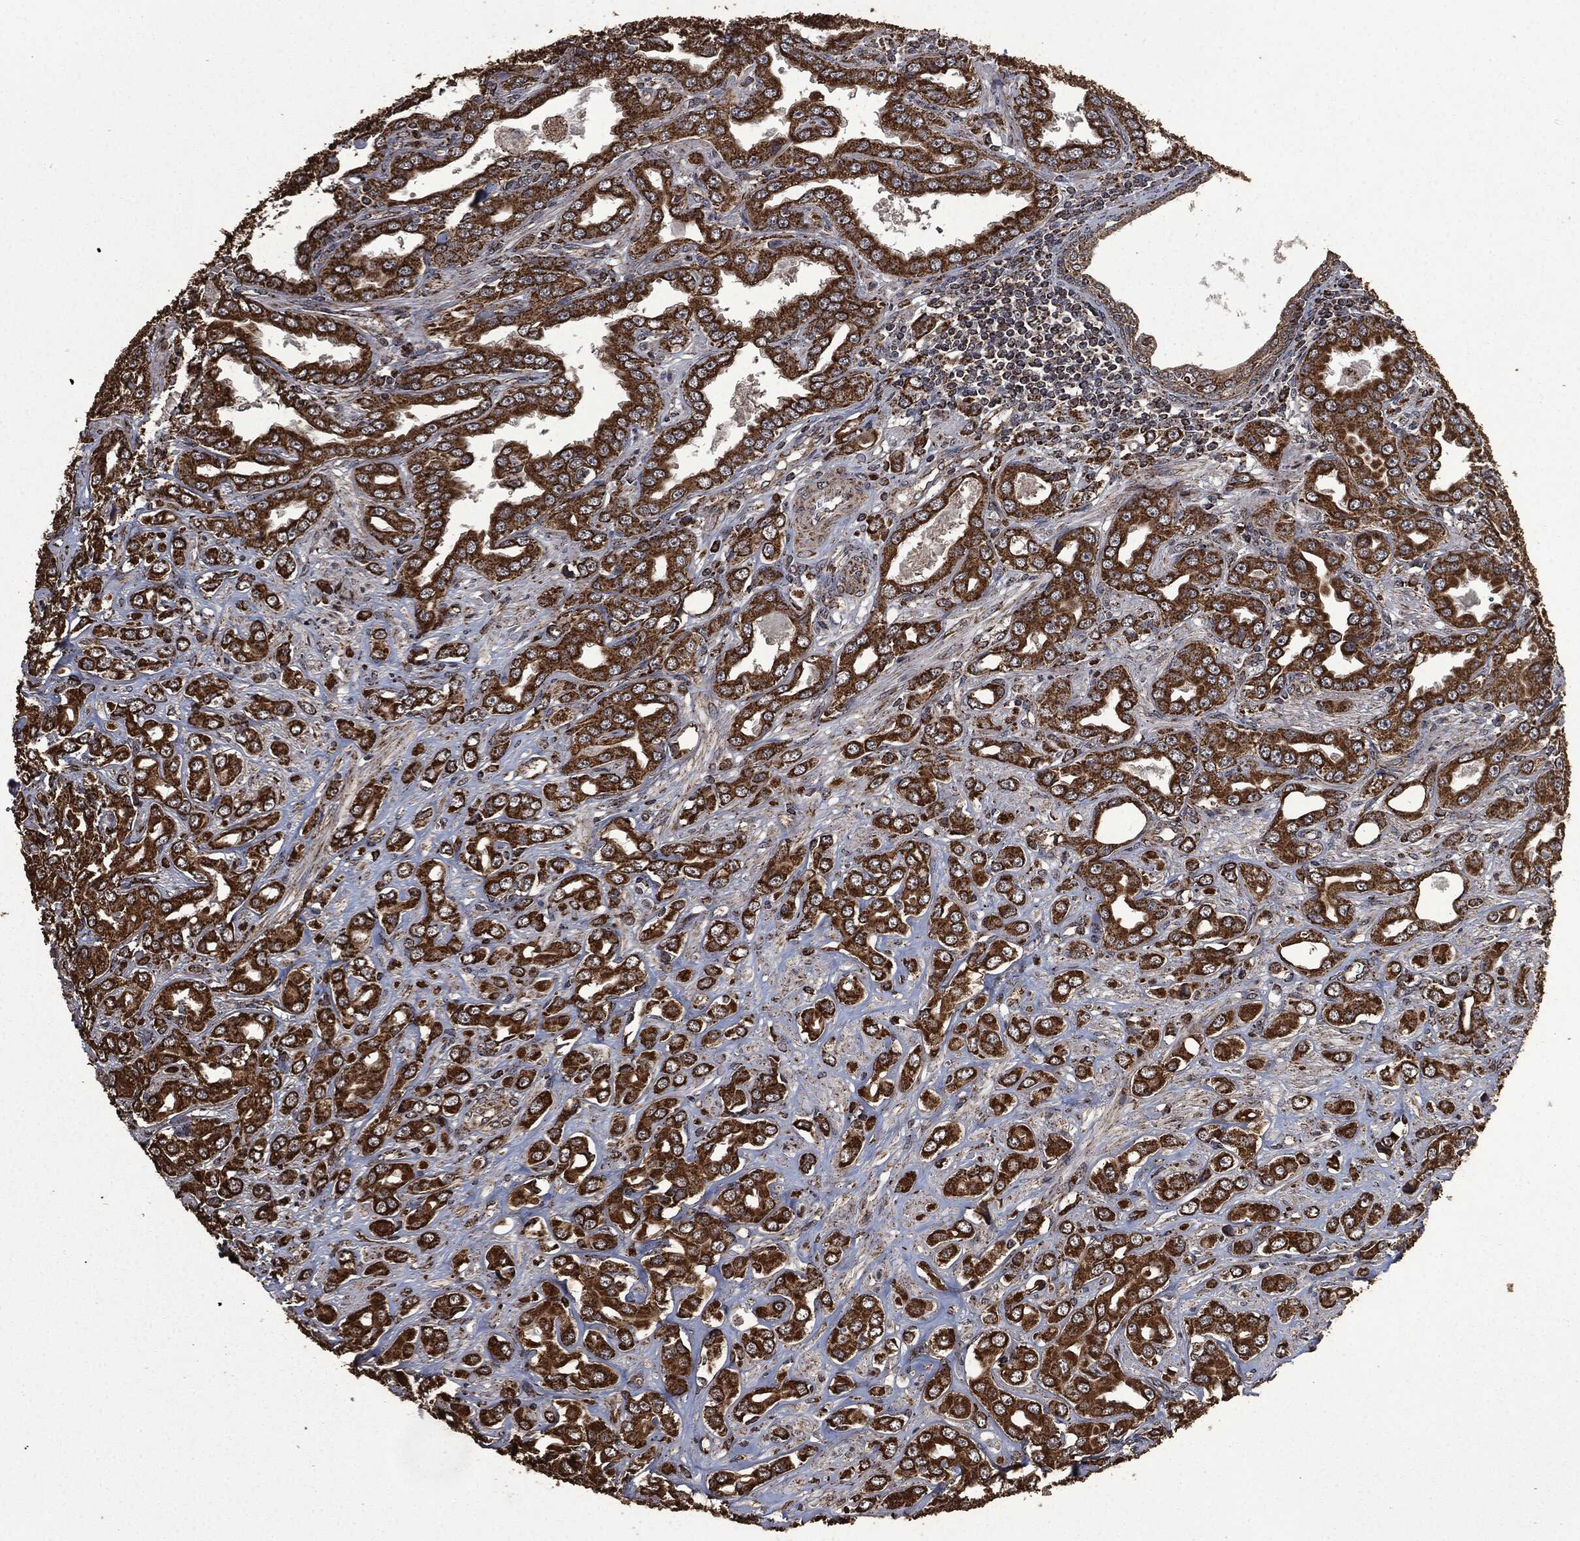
{"staining": {"intensity": "strong", "quantity": ">75%", "location": "cytoplasmic/membranous"}, "tissue": "prostate cancer", "cell_type": "Tumor cells", "image_type": "cancer", "snomed": [{"axis": "morphology", "description": "Adenocarcinoma, NOS"}, {"axis": "topography", "description": "Prostate and seminal vesicle, NOS"}, {"axis": "topography", "description": "Prostate"}], "caption": "Strong cytoplasmic/membranous protein positivity is appreciated in approximately >75% of tumor cells in prostate cancer (adenocarcinoma). Nuclei are stained in blue.", "gene": "LIG3", "patient": {"sex": "male", "age": 69}}